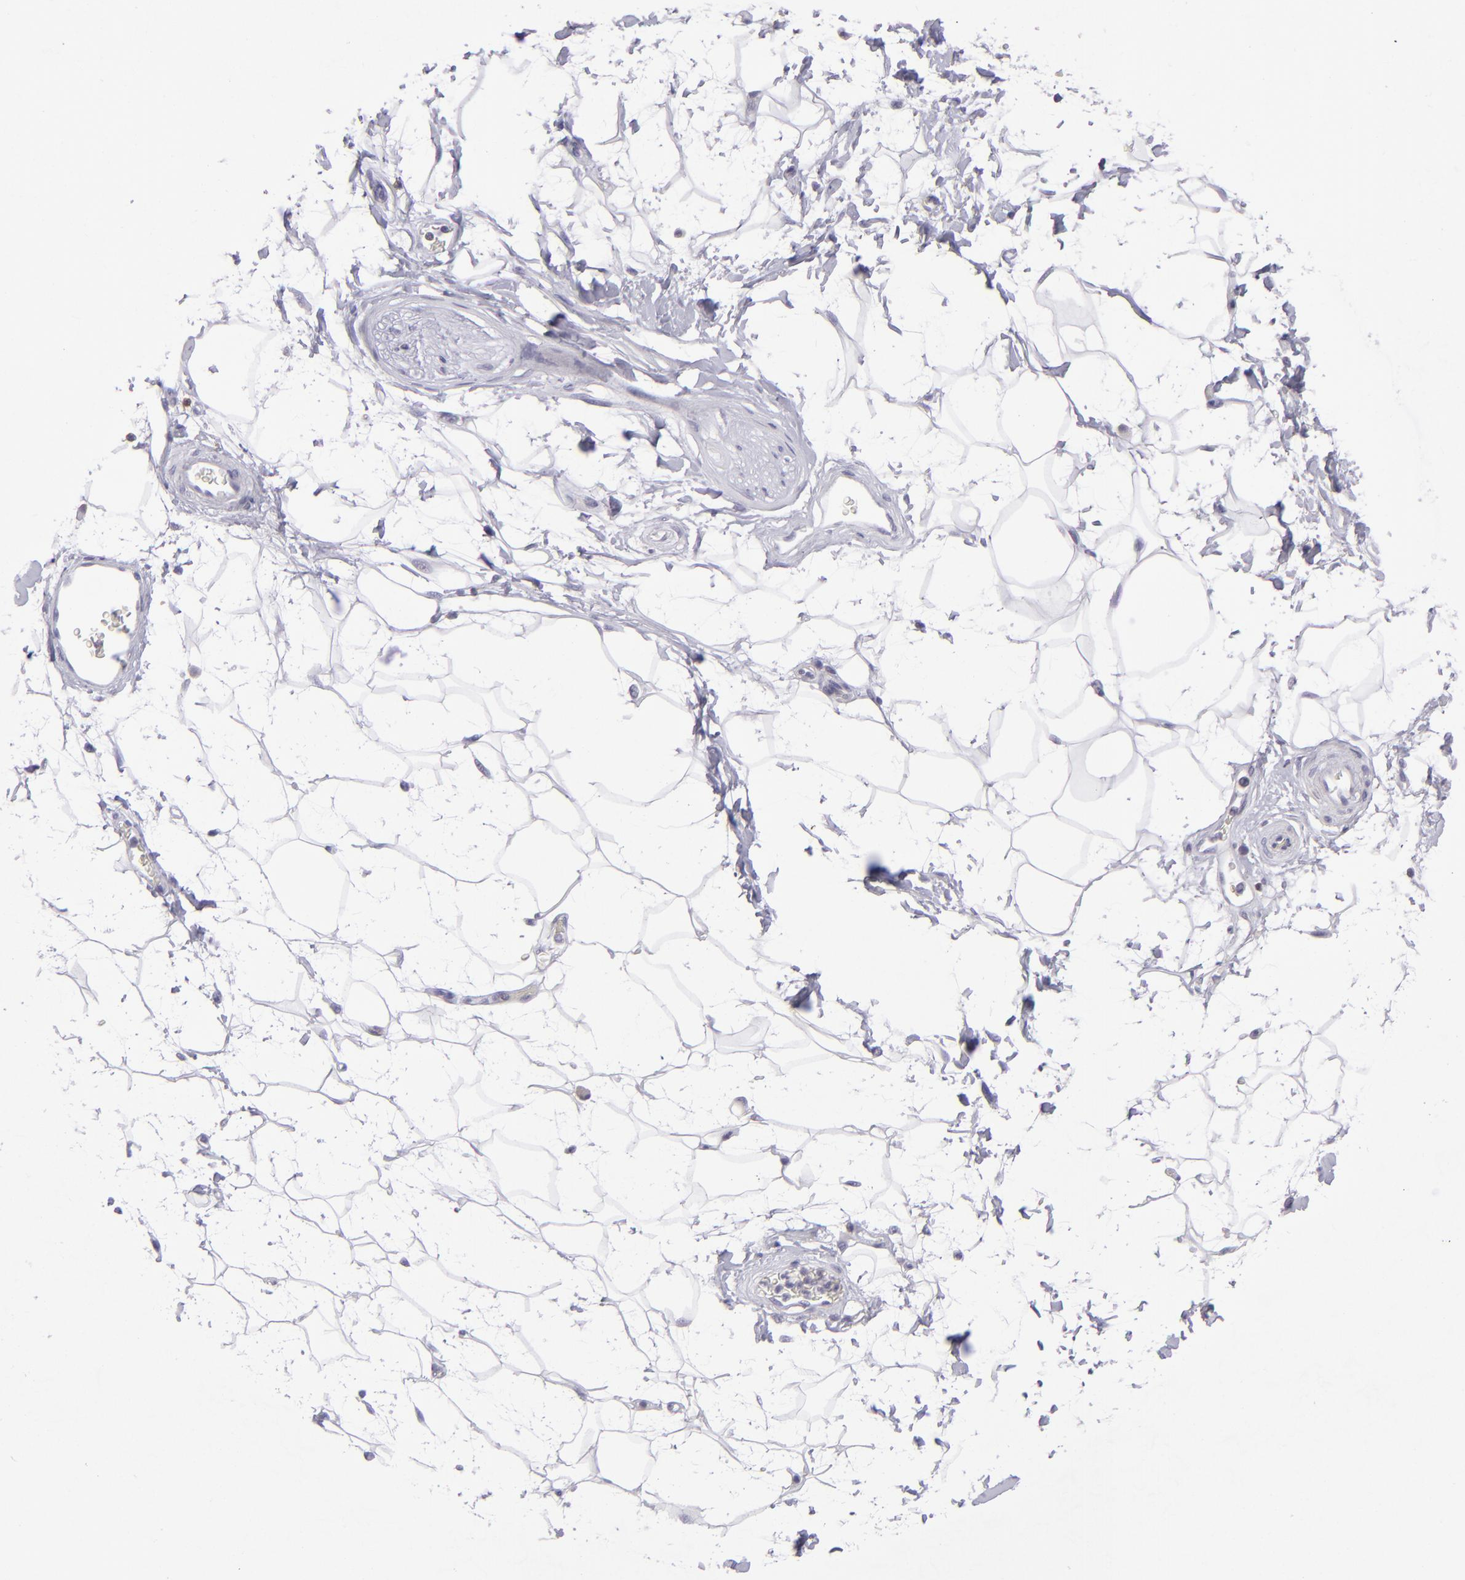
{"staining": {"intensity": "negative", "quantity": "none", "location": "none"}, "tissue": "adipose tissue", "cell_type": "Adipocytes", "image_type": "normal", "snomed": [{"axis": "morphology", "description": "Normal tissue, NOS"}, {"axis": "topography", "description": "Soft tissue"}], "caption": "Immunohistochemistry of normal human adipose tissue shows no positivity in adipocytes.", "gene": "CD48", "patient": {"sex": "male", "age": 72}}